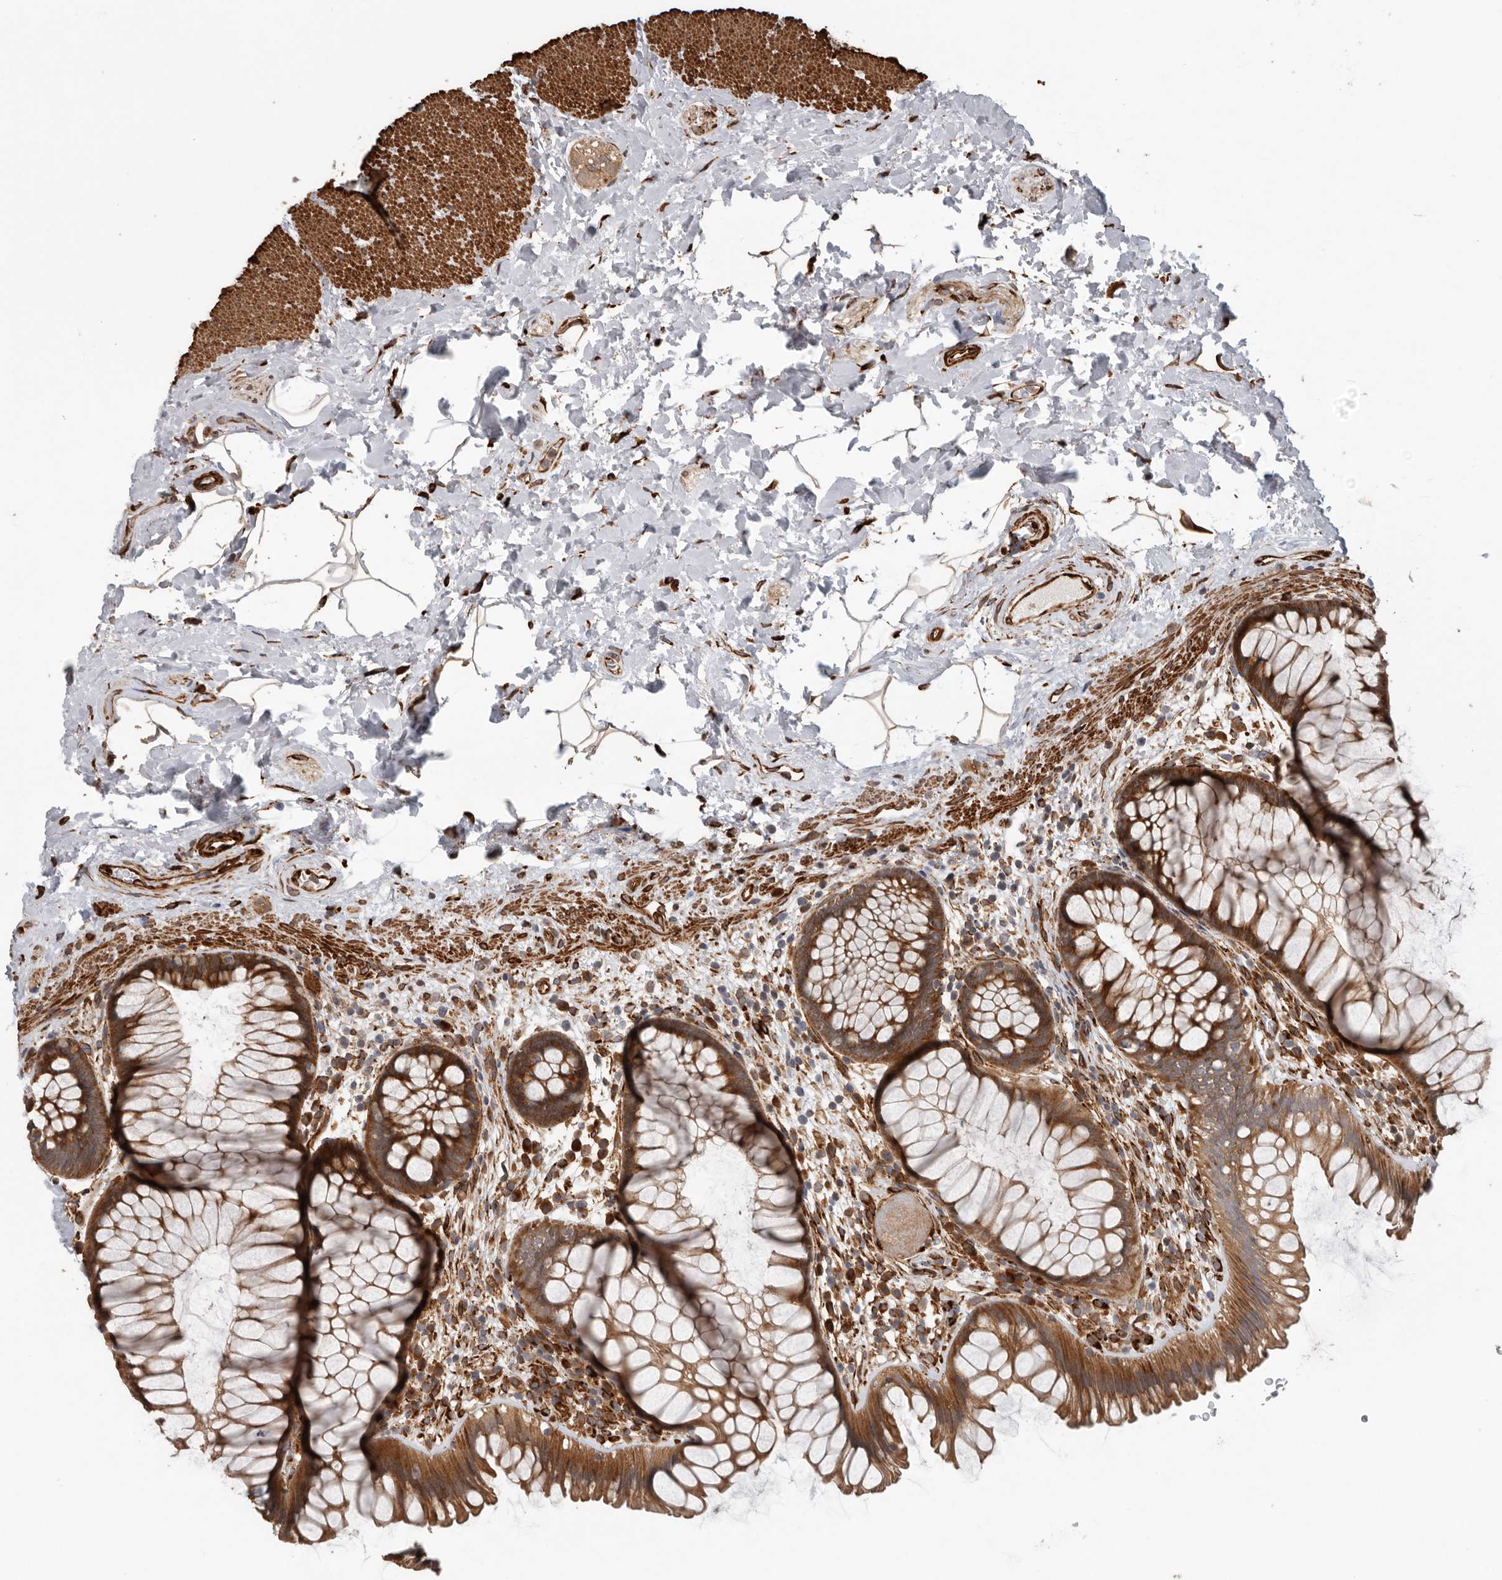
{"staining": {"intensity": "strong", "quantity": ">75%", "location": "cytoplasmic/membranous"}, "tissue": "rectum", "cell_type": "Glandular cells", "image_type": "normal", "snomed": [{"axis": "morphology", "description": "Normal tissue, NOS"}, {"axis": "topography", "description": "Rectum"}], "caption": "Immunohistochemistry photomicrograph of benign rectum stained for a protein (brown), which reveals high levels of strong cytoplasmic/membranous expression in about >75% of glandular cells.", "gene": "CEP350", "patient": {"sex": "male", "age": 51}}